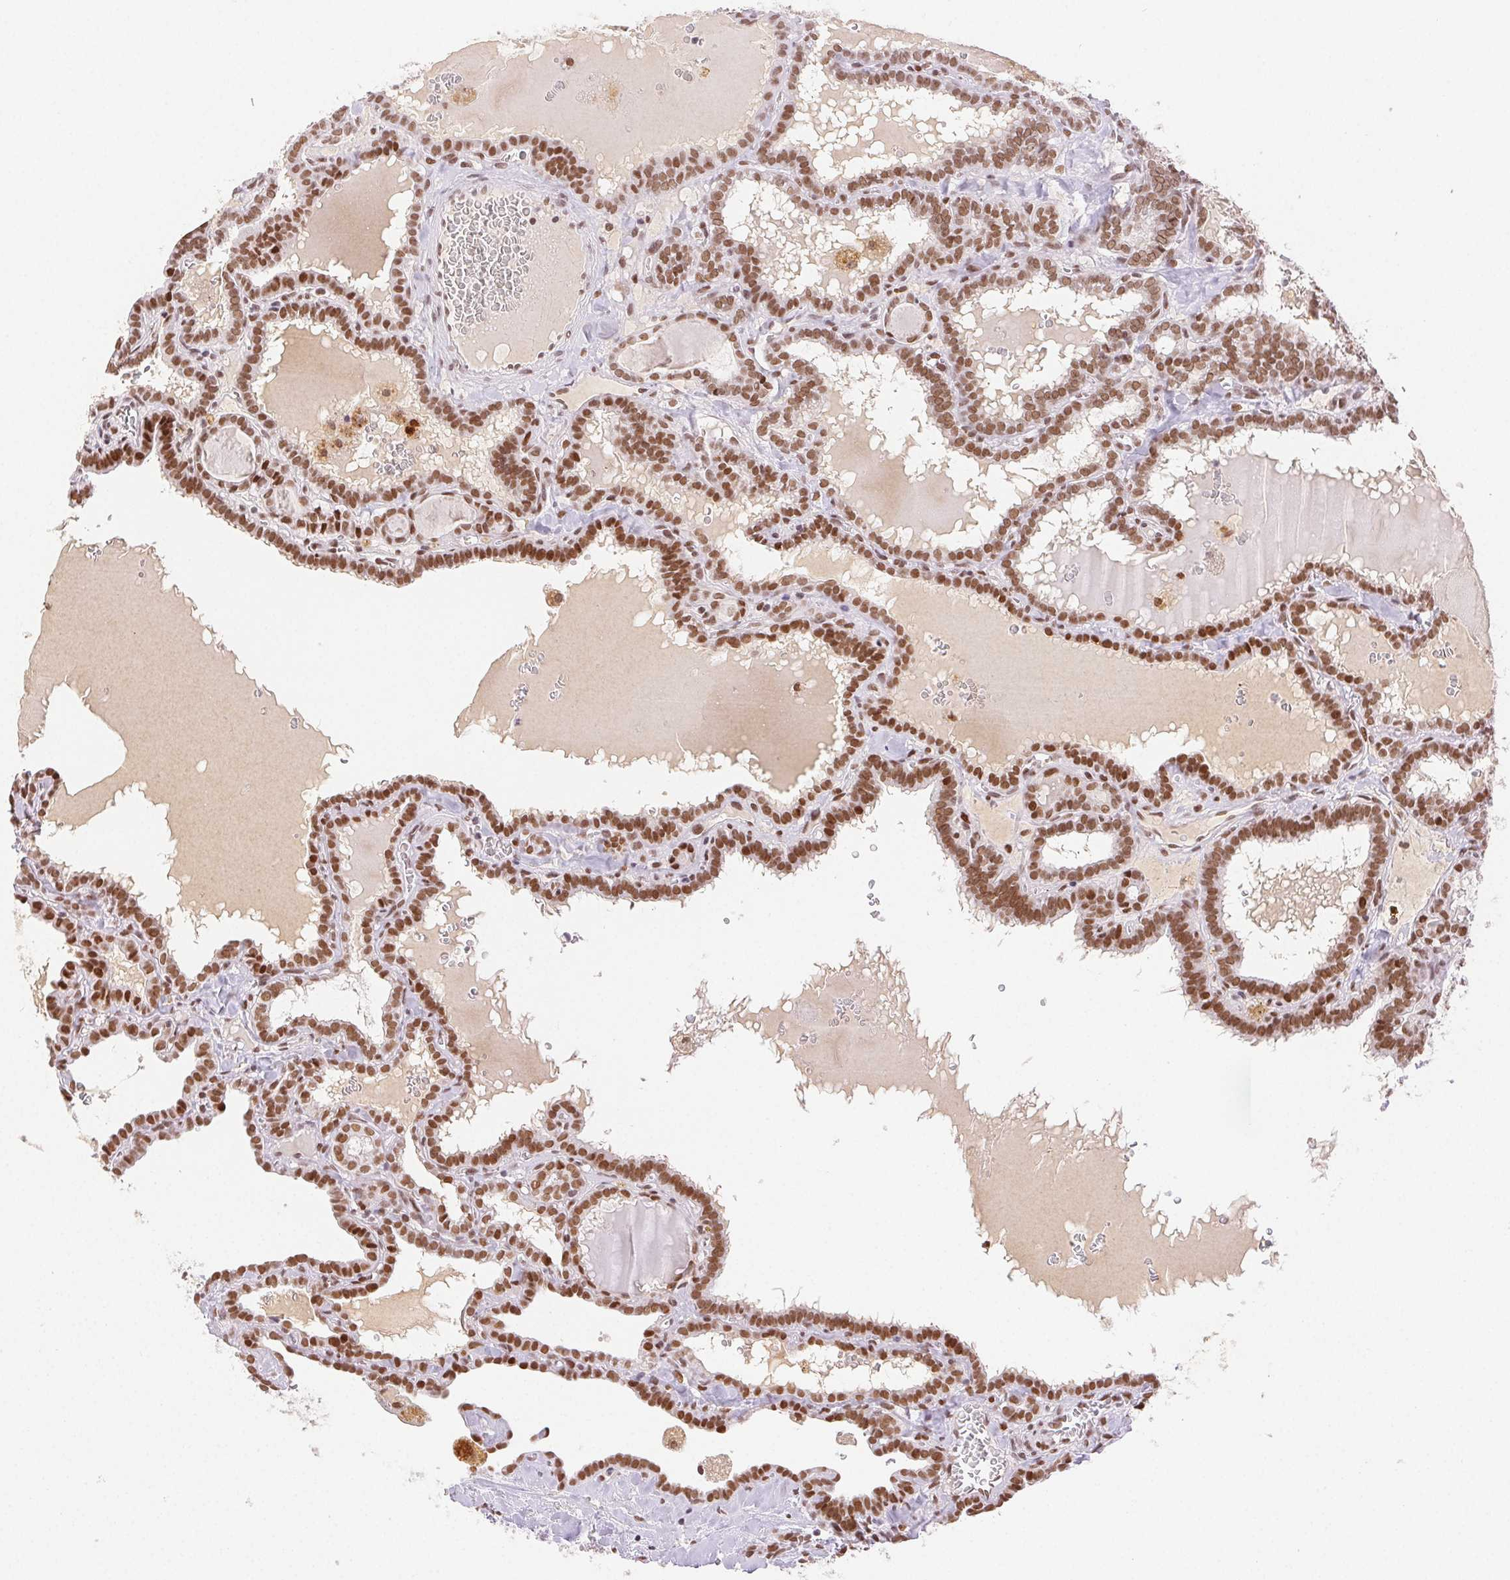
{"staining": {"intensity": "moderate", "quantity": ">75%", "location": "nuclear"}, "tissue": "thyroid cancer", "cell_type": "Tumor cells", "image_type": "cancer", "snomed": [{"axis": "morphology", "description": "Papillary adenocarcinoma, NOS"}, {"axis": "topography", "description": "Thyroid gland"}], "caption": "Tumor cells reveal moderate nuclear expression in approximately >75% of cells in papillary adenocarcinoma (thyroid).", "gene": "H2AZ2", "patient": {"sex": "female", "age": 39}}